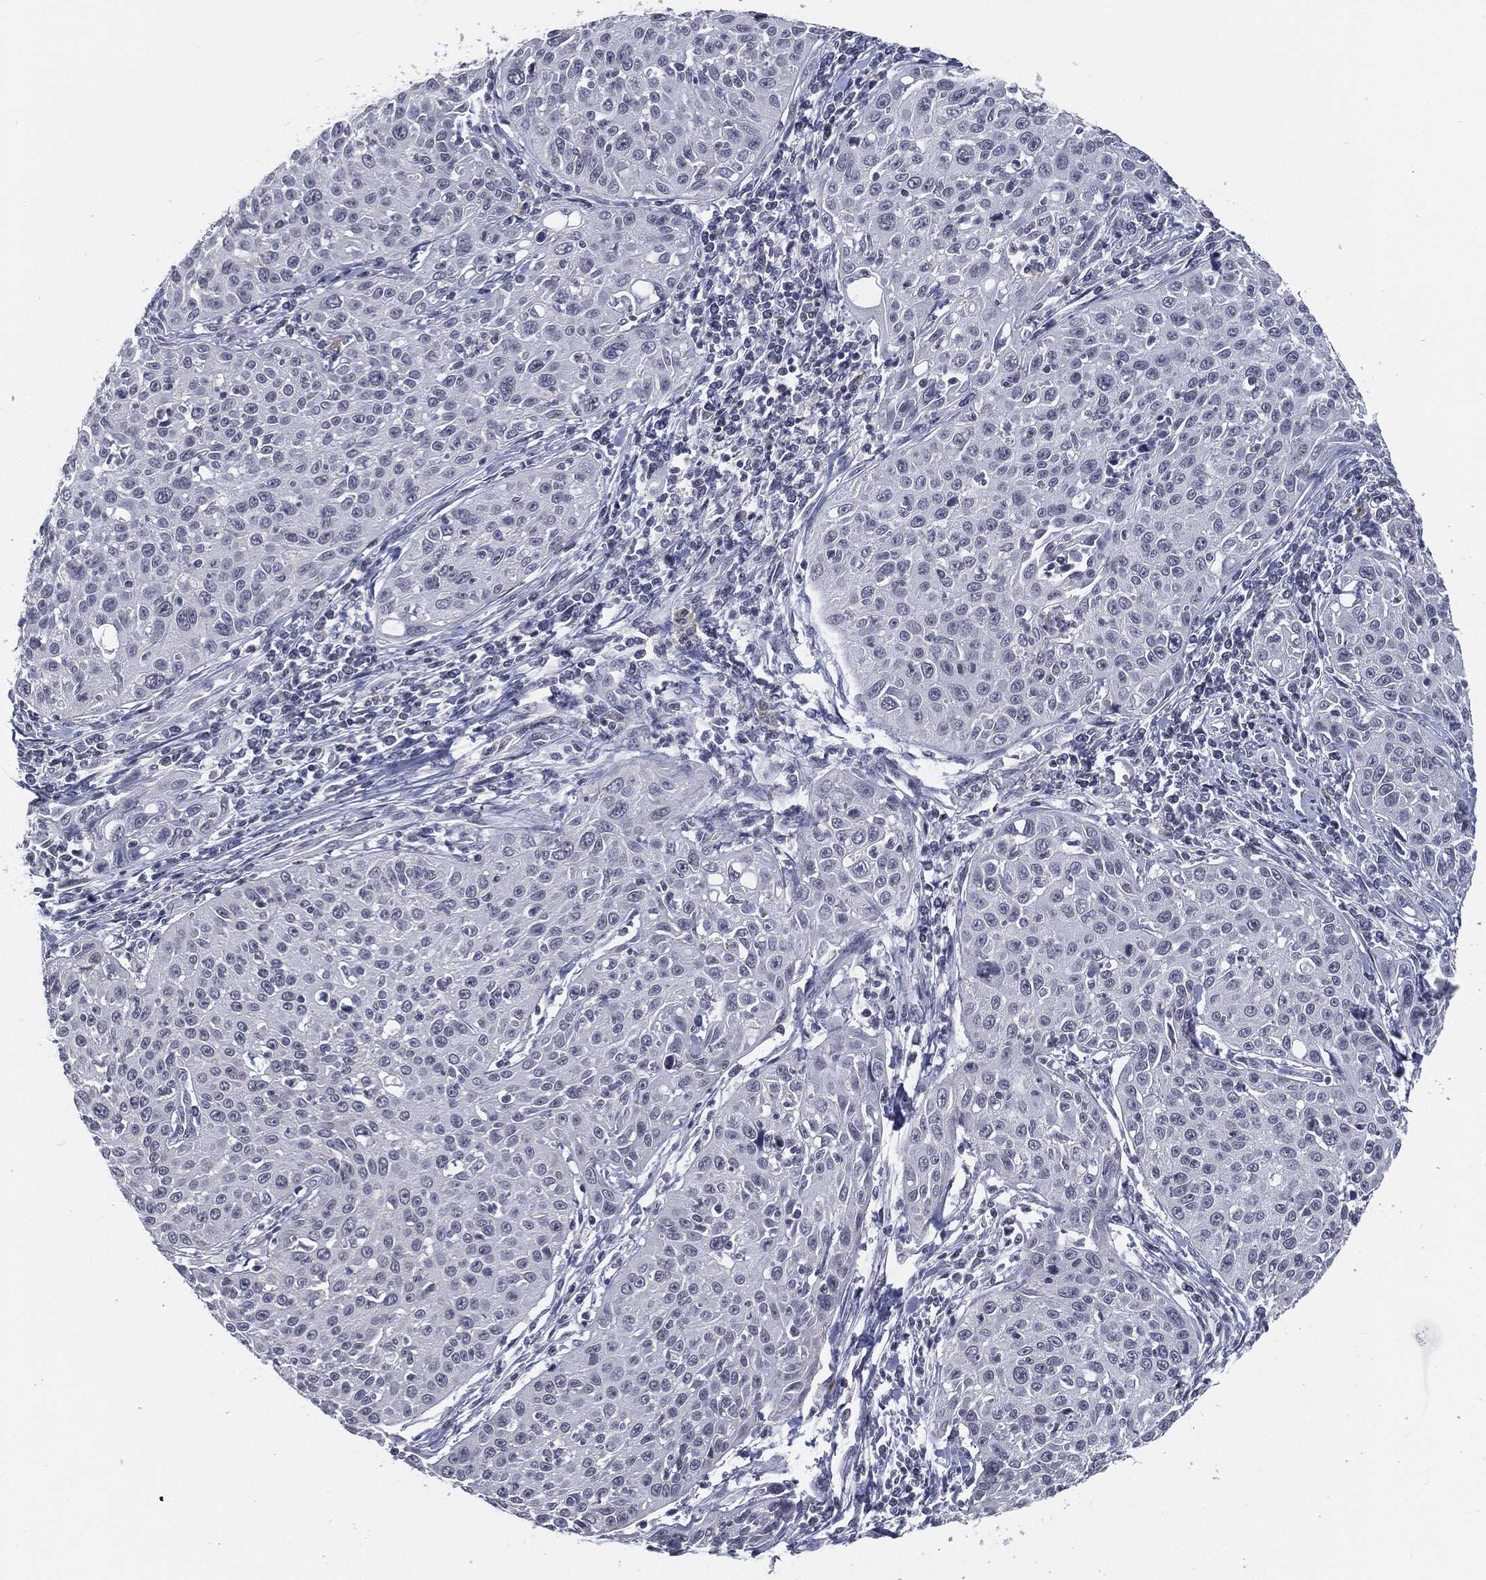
{"staining": {"intensity": "negative", "quantity": "none", "location": "none"}, "tissue": "cervical cancer", "cell_type": "Tumor cells", "image_type": "cancer", "snomed": [{"axis": "morphology", "description": "Squamous cell carcinoma, NOS"}, {"axis": "topography", "description": "Cervix"}], "caption": "Tumor cells are negative for brown protein staining in cervical cancer (squamous cell carcinoma).", "gene": "PROM1", "patient": {"sex": "female", "age": 26}}